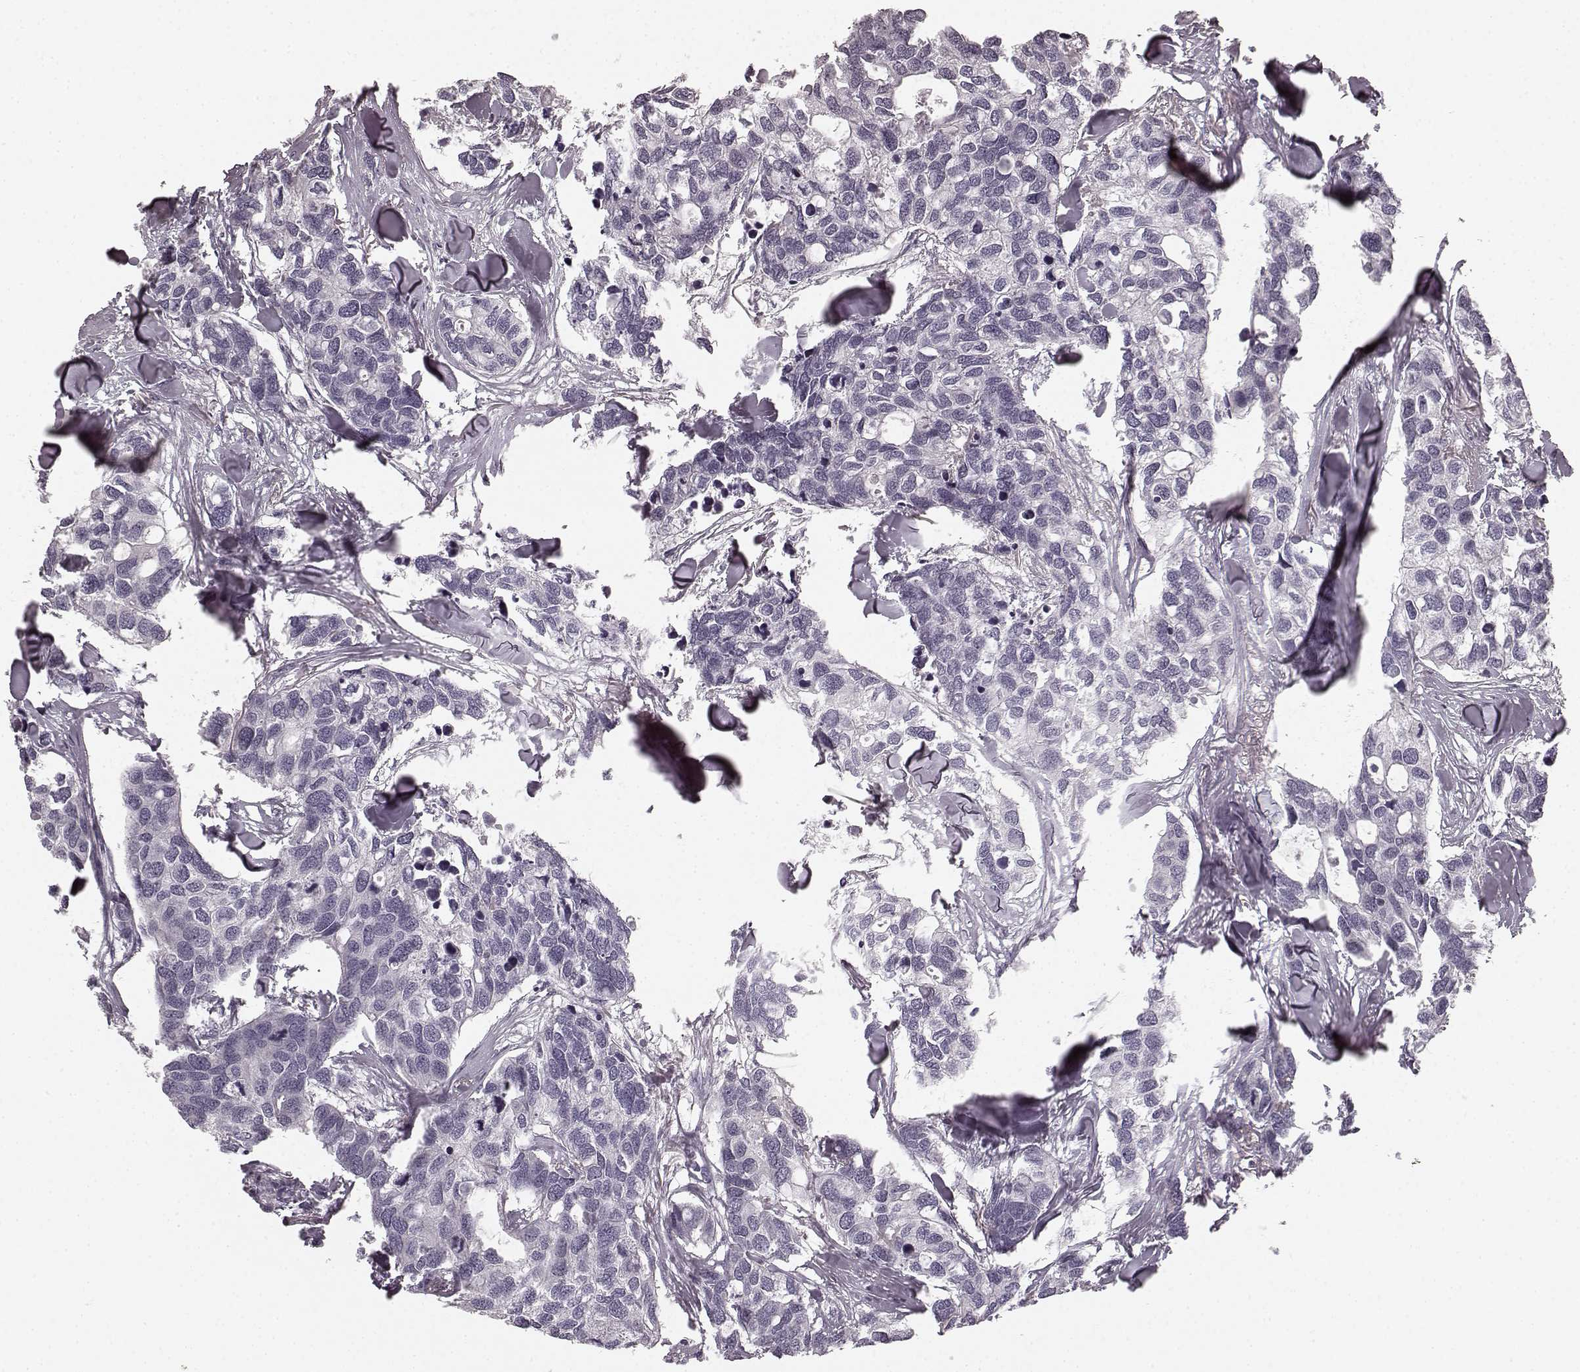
{"staining": {"intensity": "negative", "quantity": "none", "location": "none"}, "tissue": "breast cancer", "cell_type": "Tumor cells", "image_type": "cancer", "snomed": [{"axis": "morphology", "description": "Duct carcinoma"}, {"axis": "topography", "description": "Breast"}], "caption": "This is a image of IHC staining of breast cancer, which shows no positivity in tumor cells. (Brightfield microscopy of DAB immunohistochemistry at high magnification).", "gene": "TMPRSS15", "patient": {"sex": "female", "age": 83}}